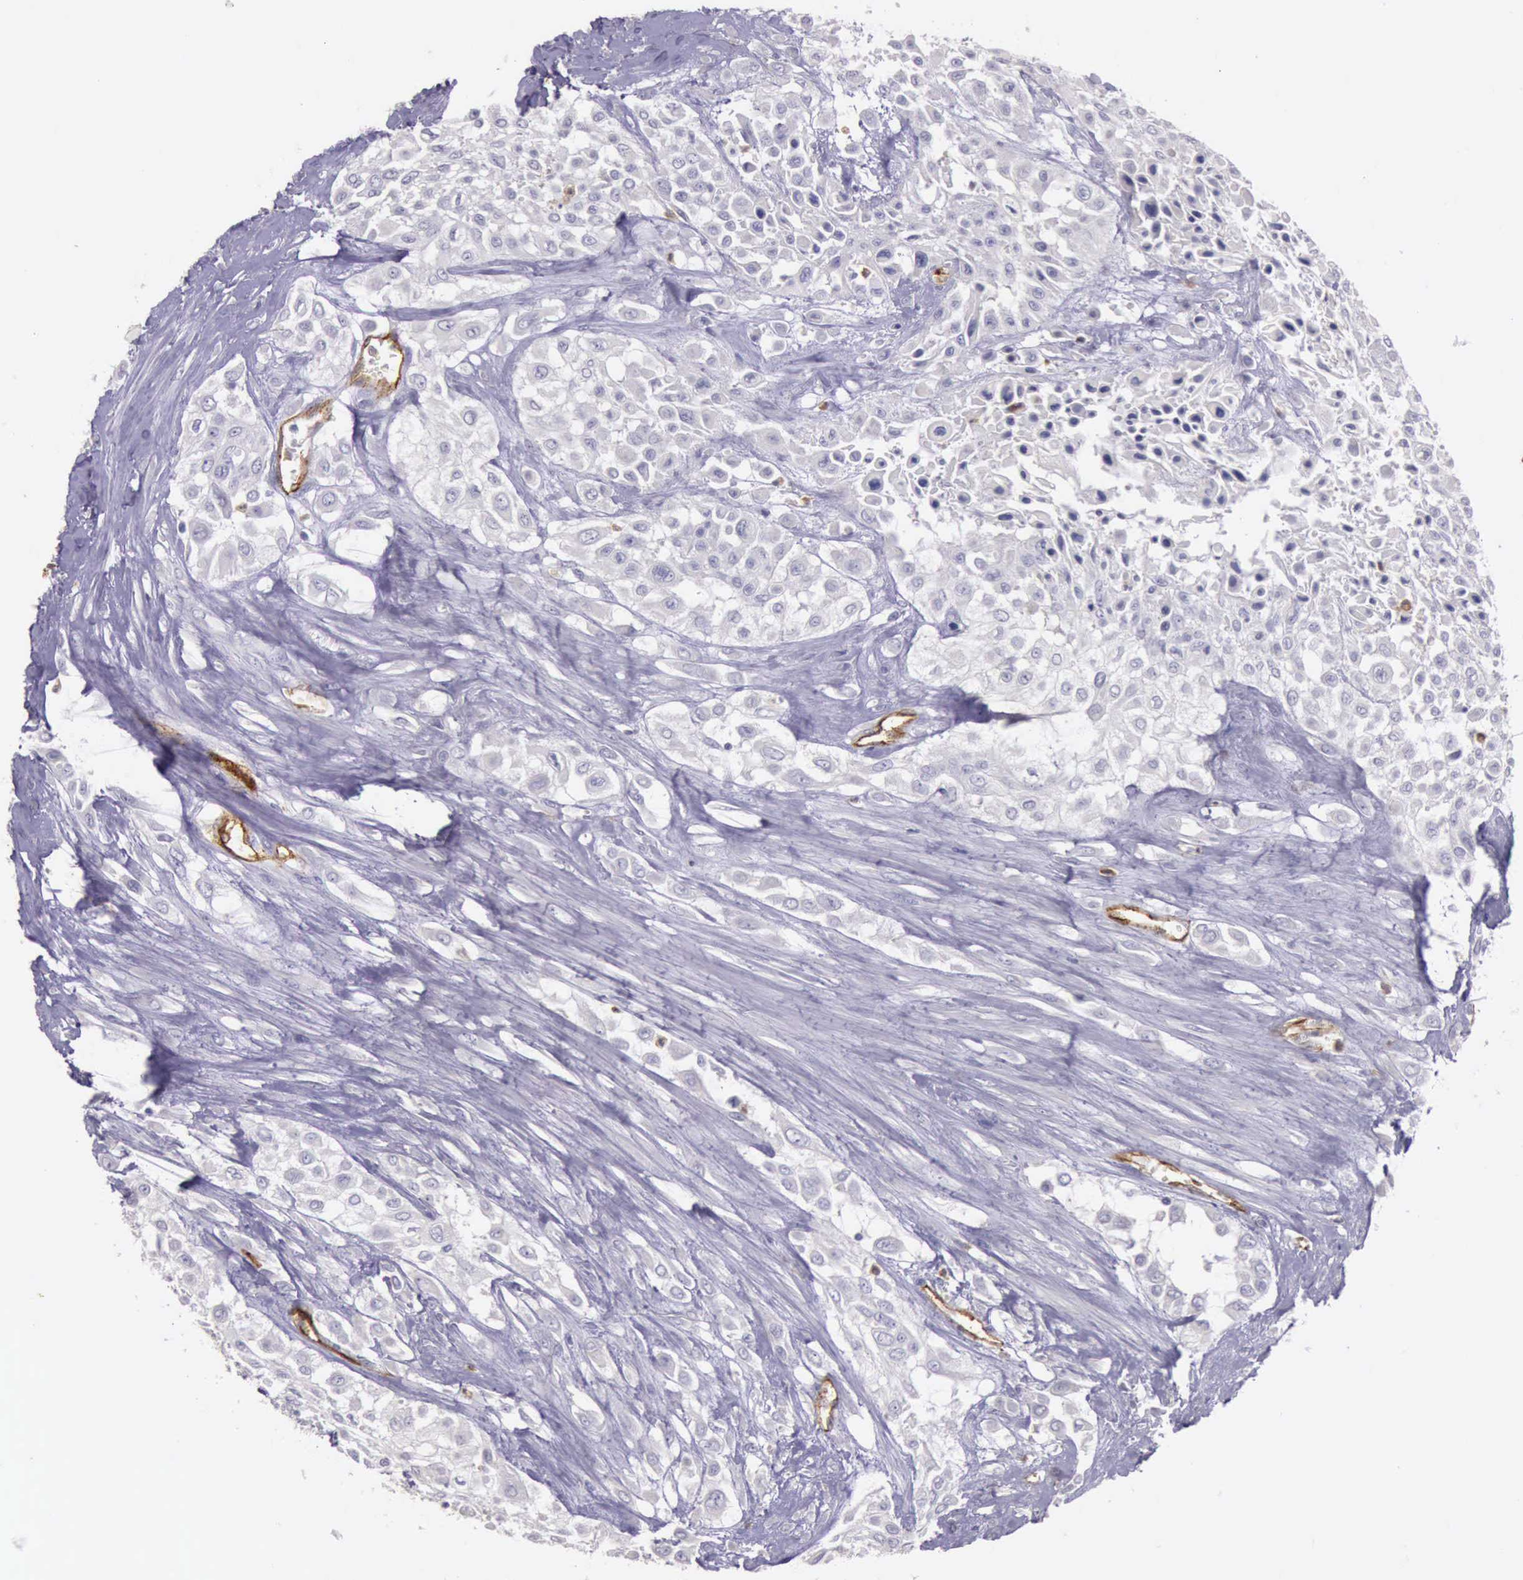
{"staining": {"intensity": "negative", "quantity": "none", "location": "none"}, "tissue": "urothelial cancer", "cell_type": "Tumor cells", "image_type": "cancer", "snomed": [{"axis": "morphology", "description": "Urothelial carcinoma, High grade"}, {"axis": "topography", "description": "Urinary bladder"}], "caption": "Immunohistochemical staining of urothelial carcinoma (high-grade) reveals no significant expression in tumor cells.", "gene": "TCEANC", "patient": {"sex": "male", "age": 57}}